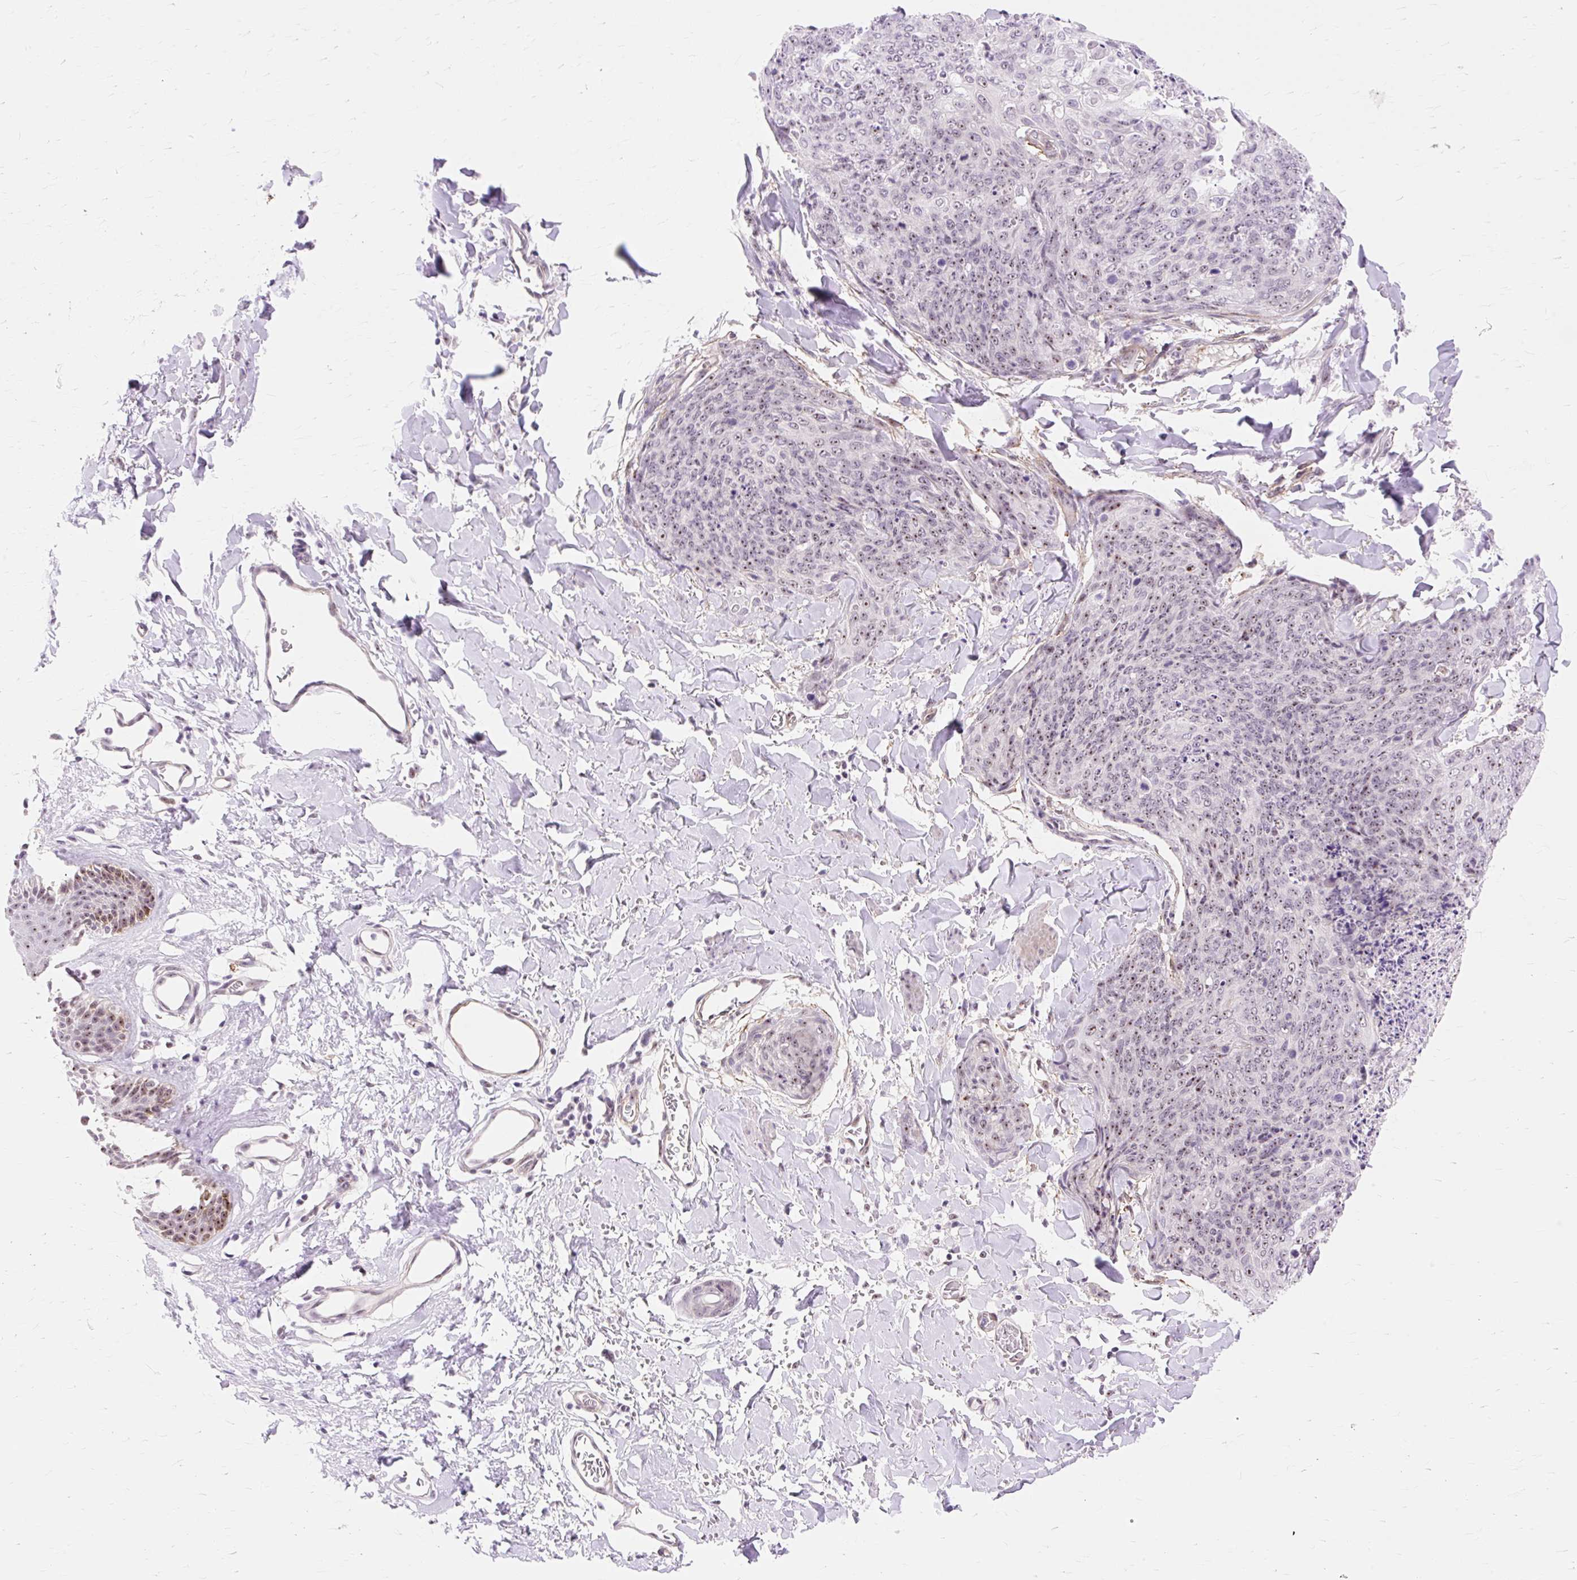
{"staining": {"intensity": "moderate", "quantity": ">75%", "location": "nuclear"}, "tissue": "skin cancer", "cell_type": "Tumor cells", "image_type": "cancer", "snomed": [{"axis": "morphology", "description": "Squamous cell carcinoma, NOS"}, {"axis": "topography", "description": "Skin"}, {"axis": "topography", "description": "Vulva"}], "caption": "Protein staining displays moderate nuclear staining in approximately >75% of tumor cells in squamous cell carcinoma (skin).", "gene": "OBP2A", "patient": {"sex": "female", "age": 85}}